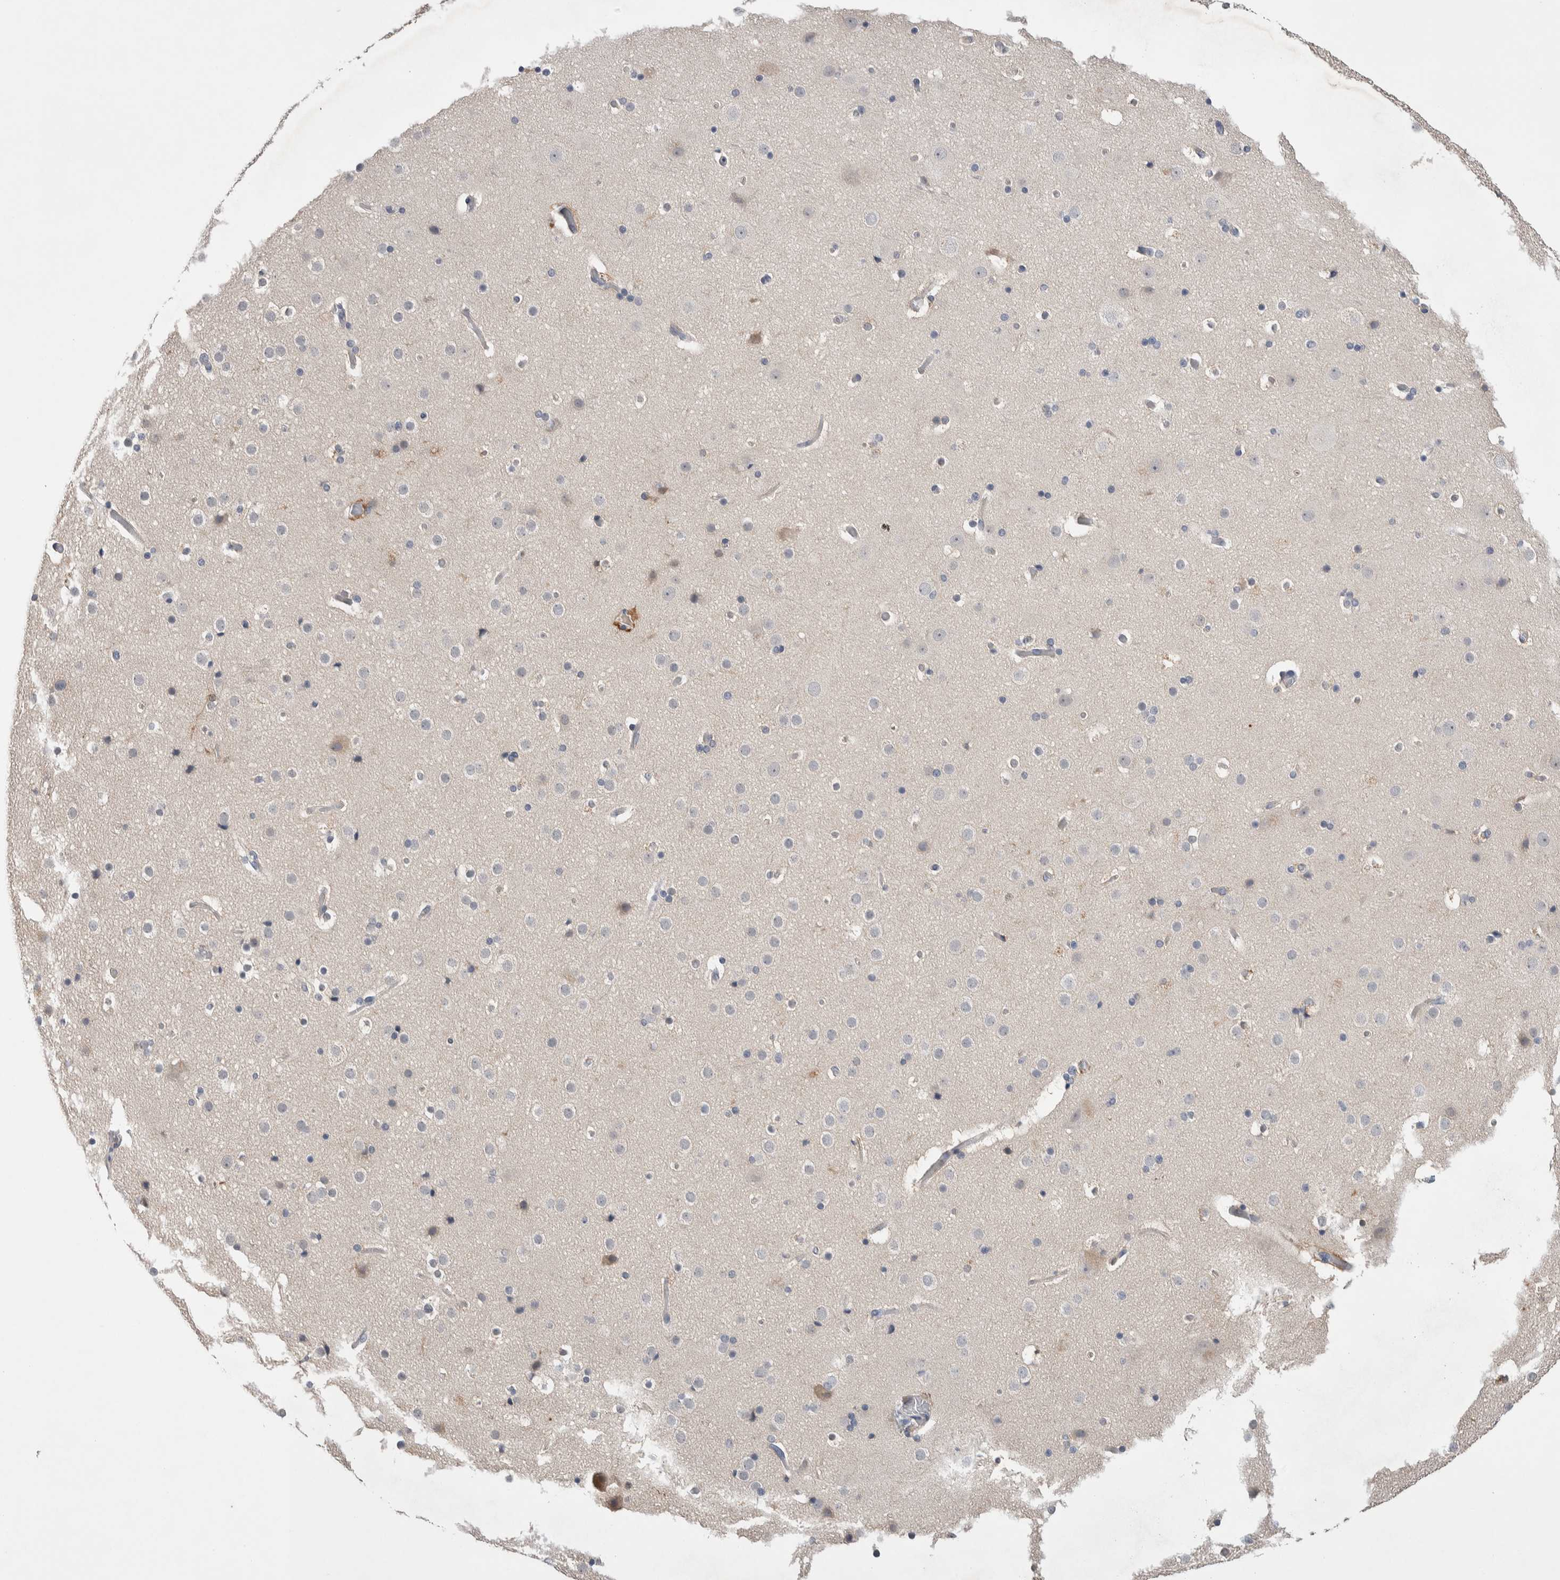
{"staining": {"intensity": "weak", "quantity": "25%-75%", "location": "cytoplasmic/membranous"}, "tissue": "cerebral cortex", "cell_type": "Endothelial cells", "image_type": "normal", "snomed": [{"axis": "morphology", "description": "Normal tissue, NOS"}, {"axis": "topography", "description": "Cerebral cortex"}], "caption": "Cerebral cortex stained with DAB IHC shows low levels of weak cytoplasmic/membranous expression in approximately 25%-75% of endothelial cells.", "gene": "CEP131", "patient": {"sex": "male", "age": 57}}